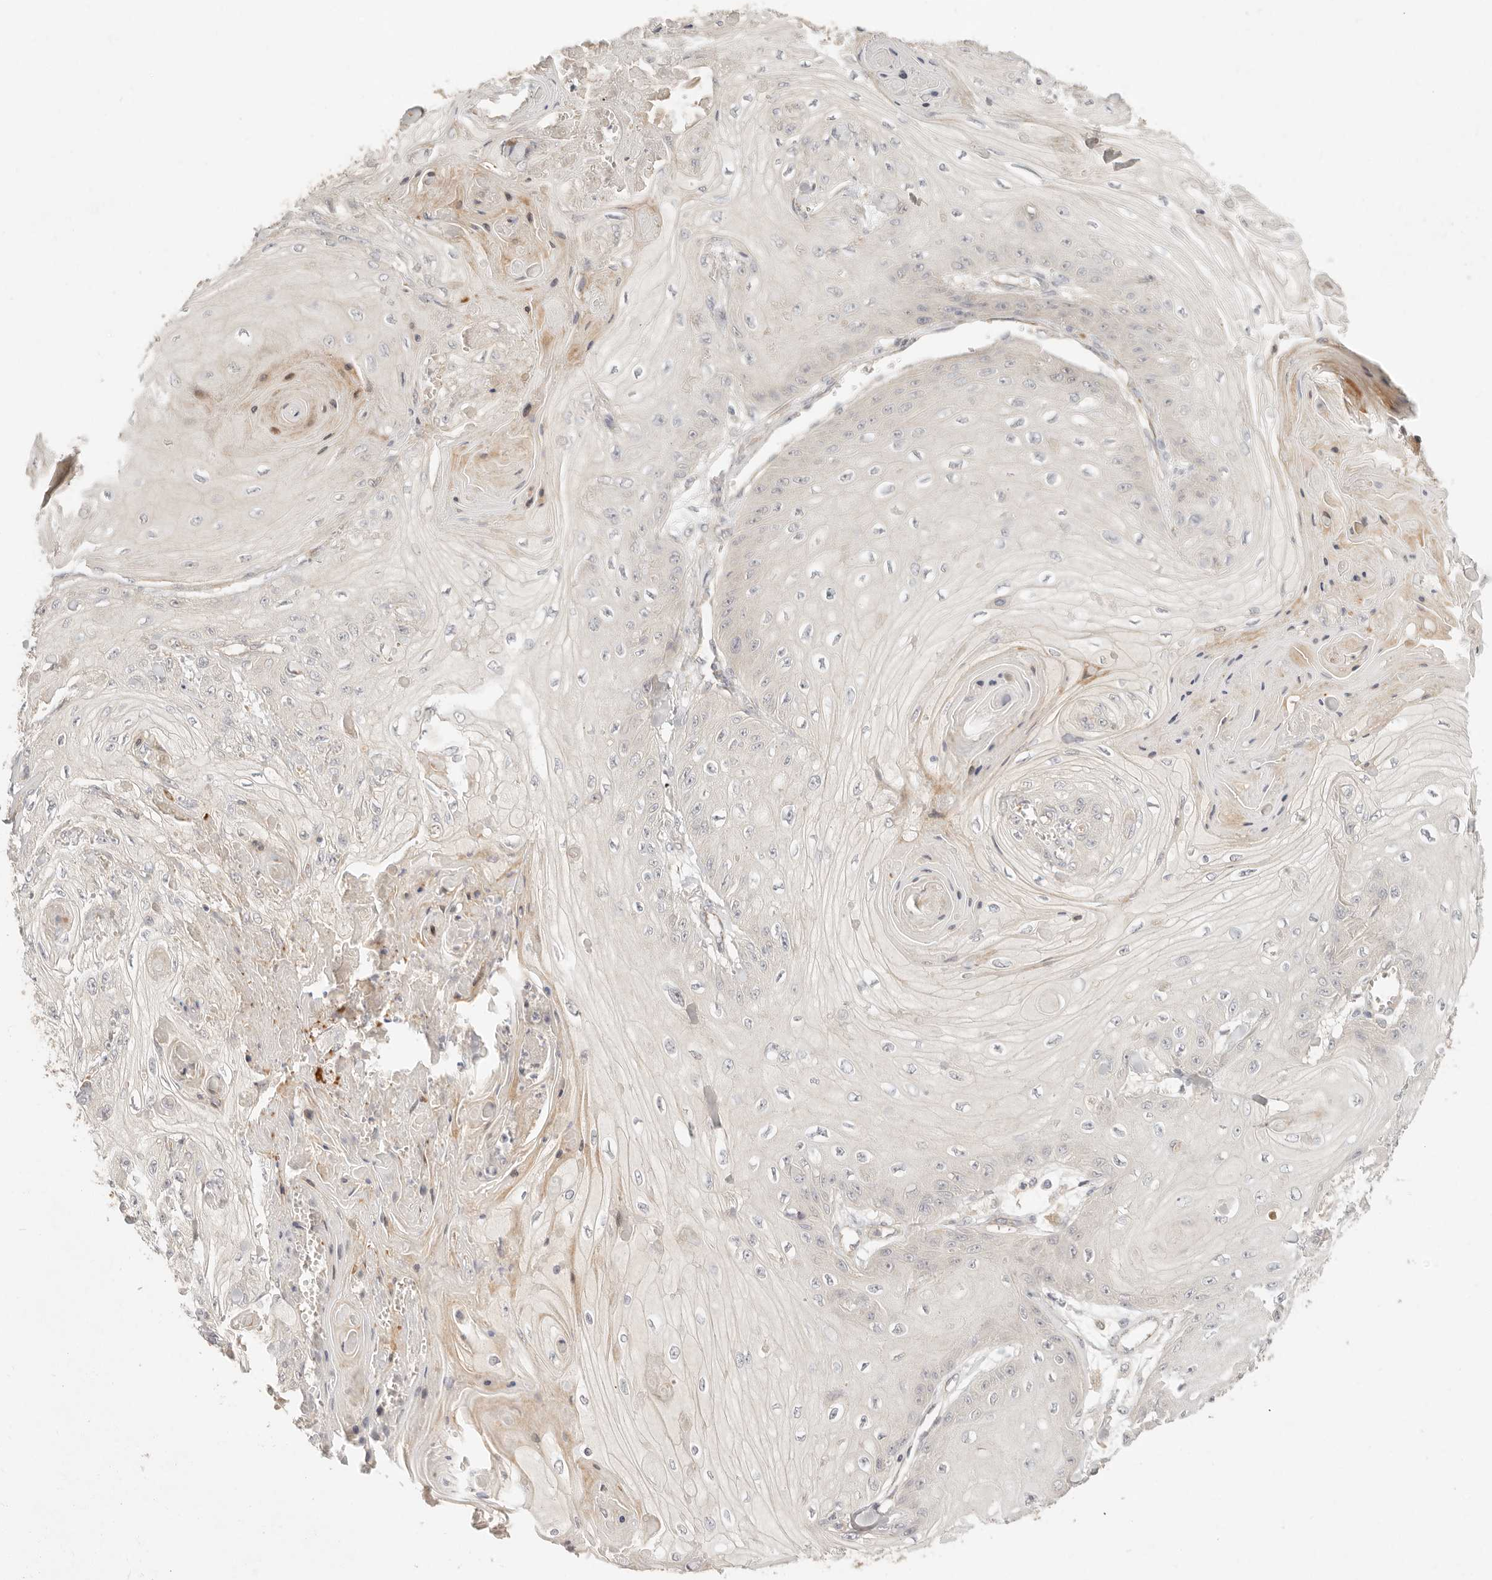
{"staining": {"intensity": "negative", "quantity": "none", "location": "none"}, "tissue": "skin cancer", "cell_type": "Tumor cells", "image_type": "cancer", "snomed": [{"axis": "morphology", "description": "Squamous cell carcinoma, NOS"}, {"axis": "topography", "description": "Skin"}], "caption": "A photomicrograph of skin cancer stained for a protein displays no brown staining in tumor cells.", "gene": "PPP1R3B", "patient": {"sex": "male", "age": 74}}